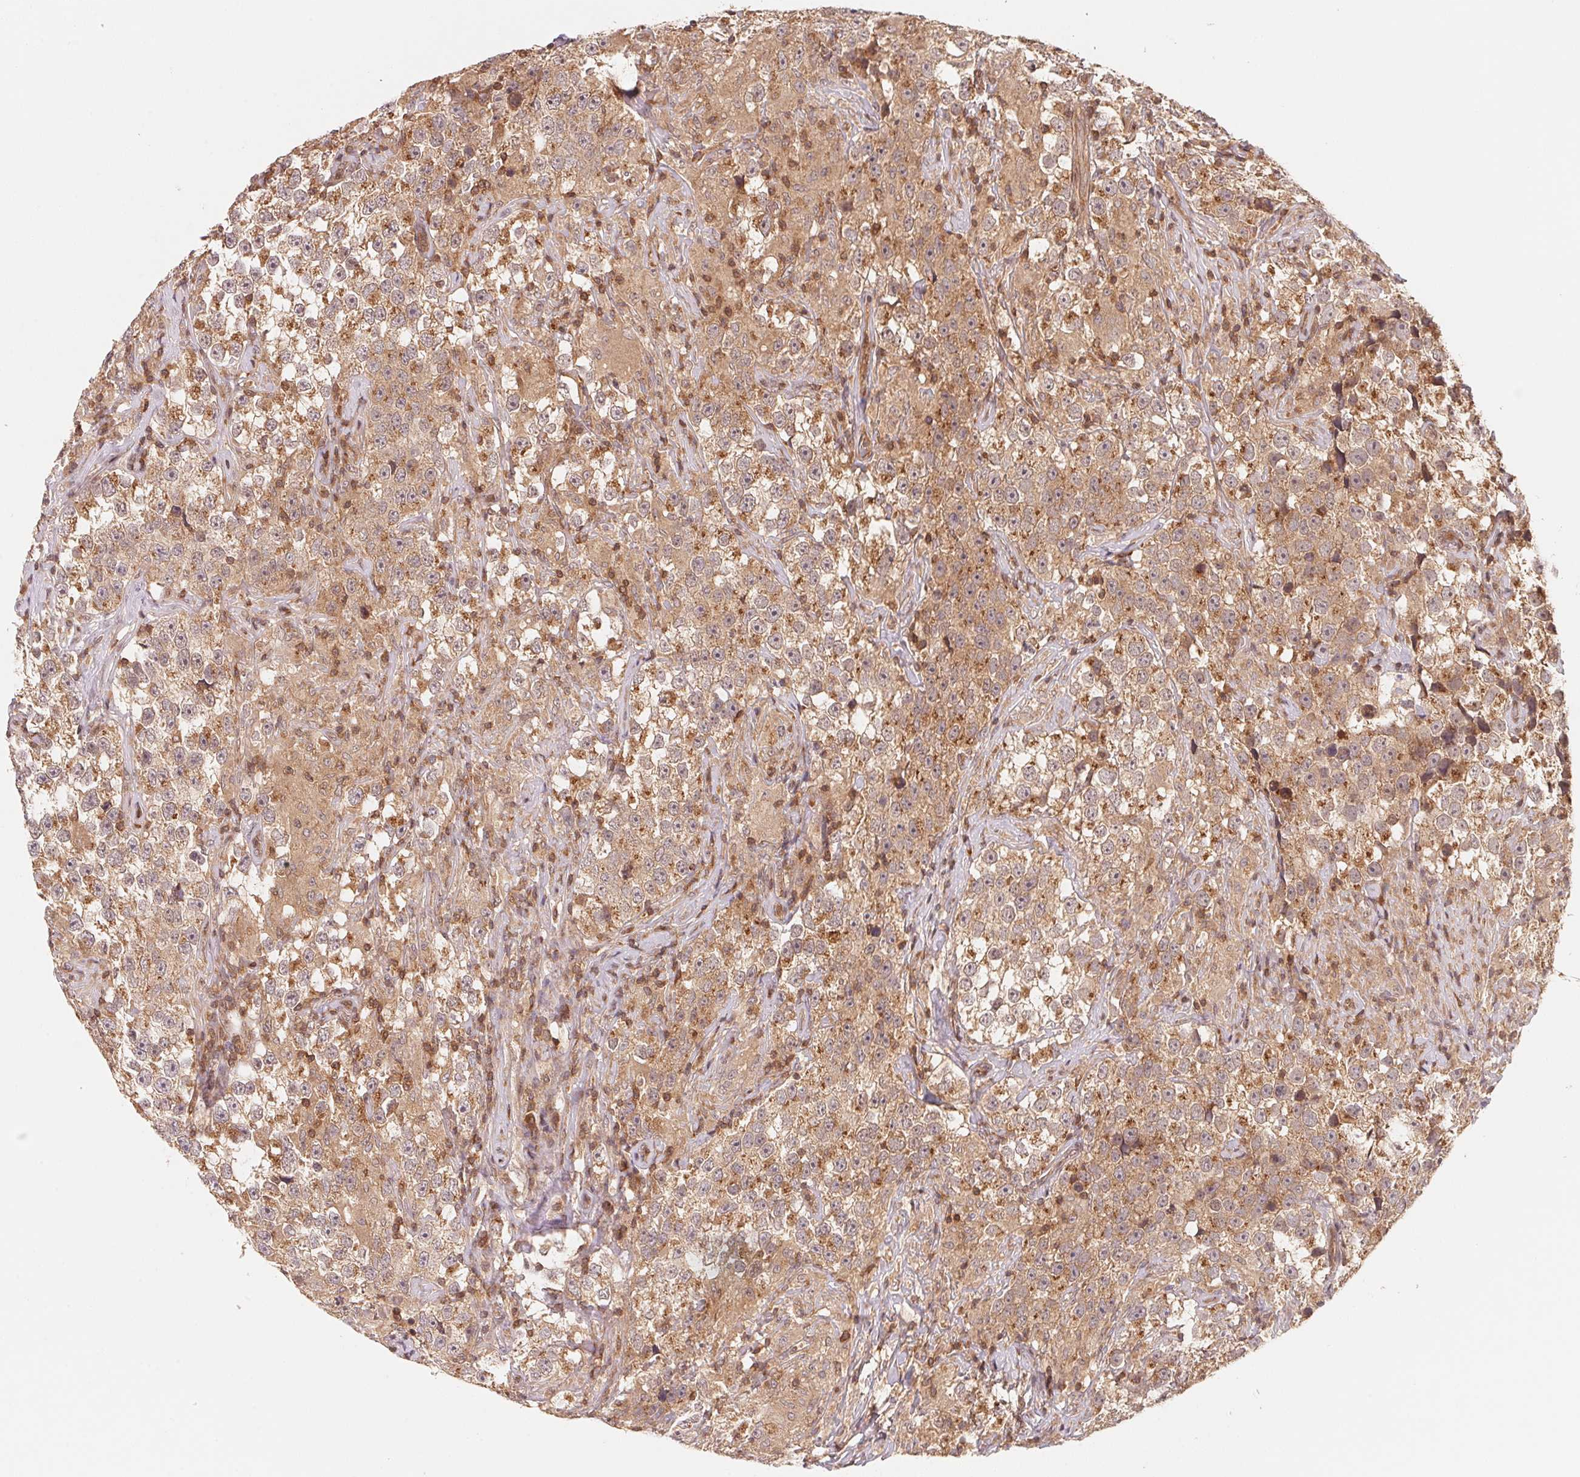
{"staining": {"intensity": "weak", "quantity": ">75%", "location": "cytoplasmic/membranous"}, "tissue": "testis cancer", "cell_type": "Tumor cells", "image_type": "cancer", "snomed": [{"axis": "morphology", "description": "Seminoma, NOS"}, {"axis": "topography", "description": "Testis"}], "caption": "A brown stain shows weak cytoplasmic/membranous staining of a protein in human testis cancer tumor cells.", "gene": "CCDC102B", "patient": {"sex": "male", "age": 46}}